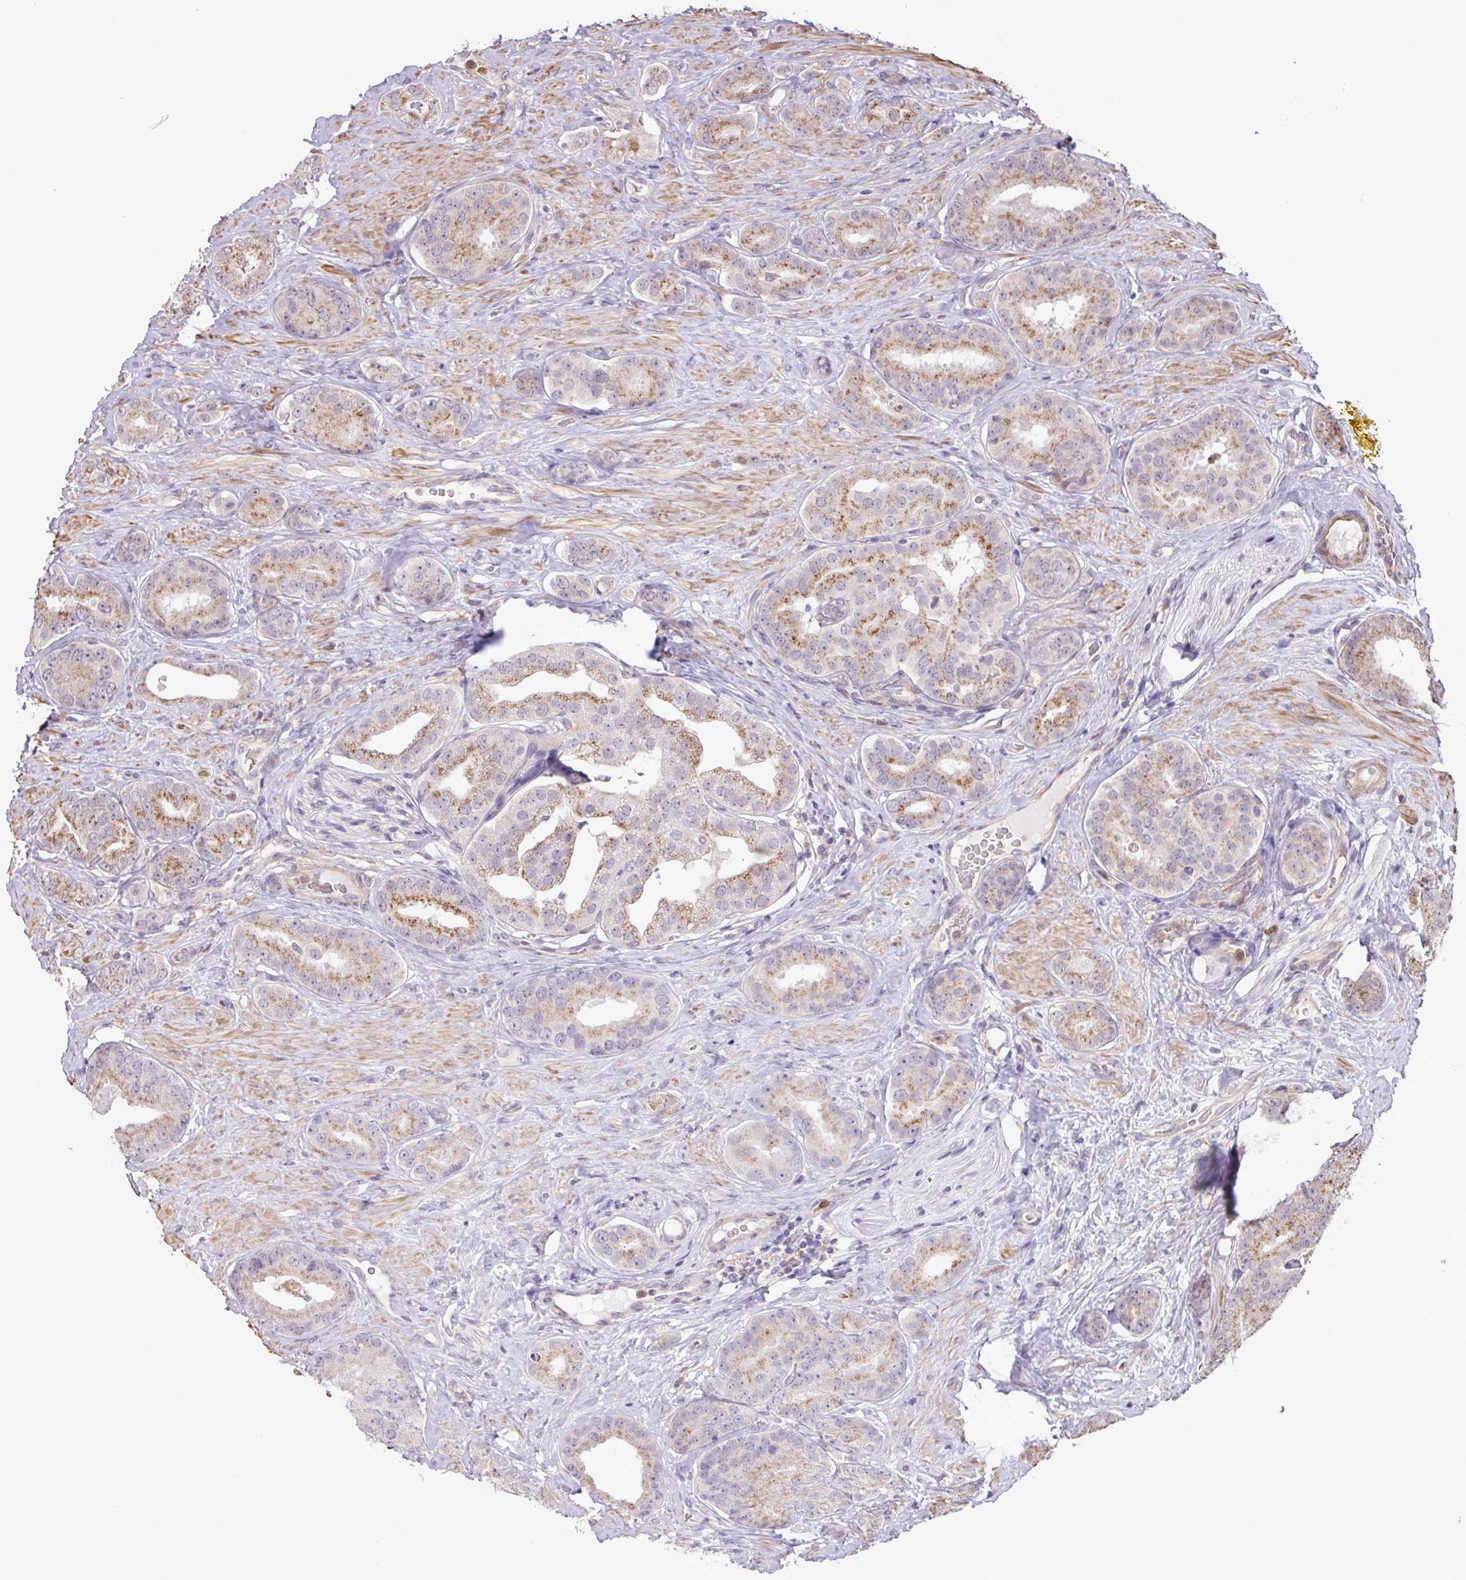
{"staining": {"intensity": "moderate", "quantity": "25%-75%", "location": "cytoplasmic/membranous"}, "tissue": "prostate cancer", "cell_type": "Tumor cells", "image_type": "cancer", "snomed": [{"axis": "morphology", "description": "Adenocarcinoma, High grade"}, {"axis": "topography", "description": "Prostate"}], "caption": "This histopathology image shows high-grade adenocarcinoma (prostate) stained with immunohistochemistry to label a protein in brown. The cytoplasmic/membranous of tumor cells show moderate positivity for the protein. Nuclei are counter-stained blue.", "gene": "CHST11", "patient": {"sex": "male", "age": 63}}